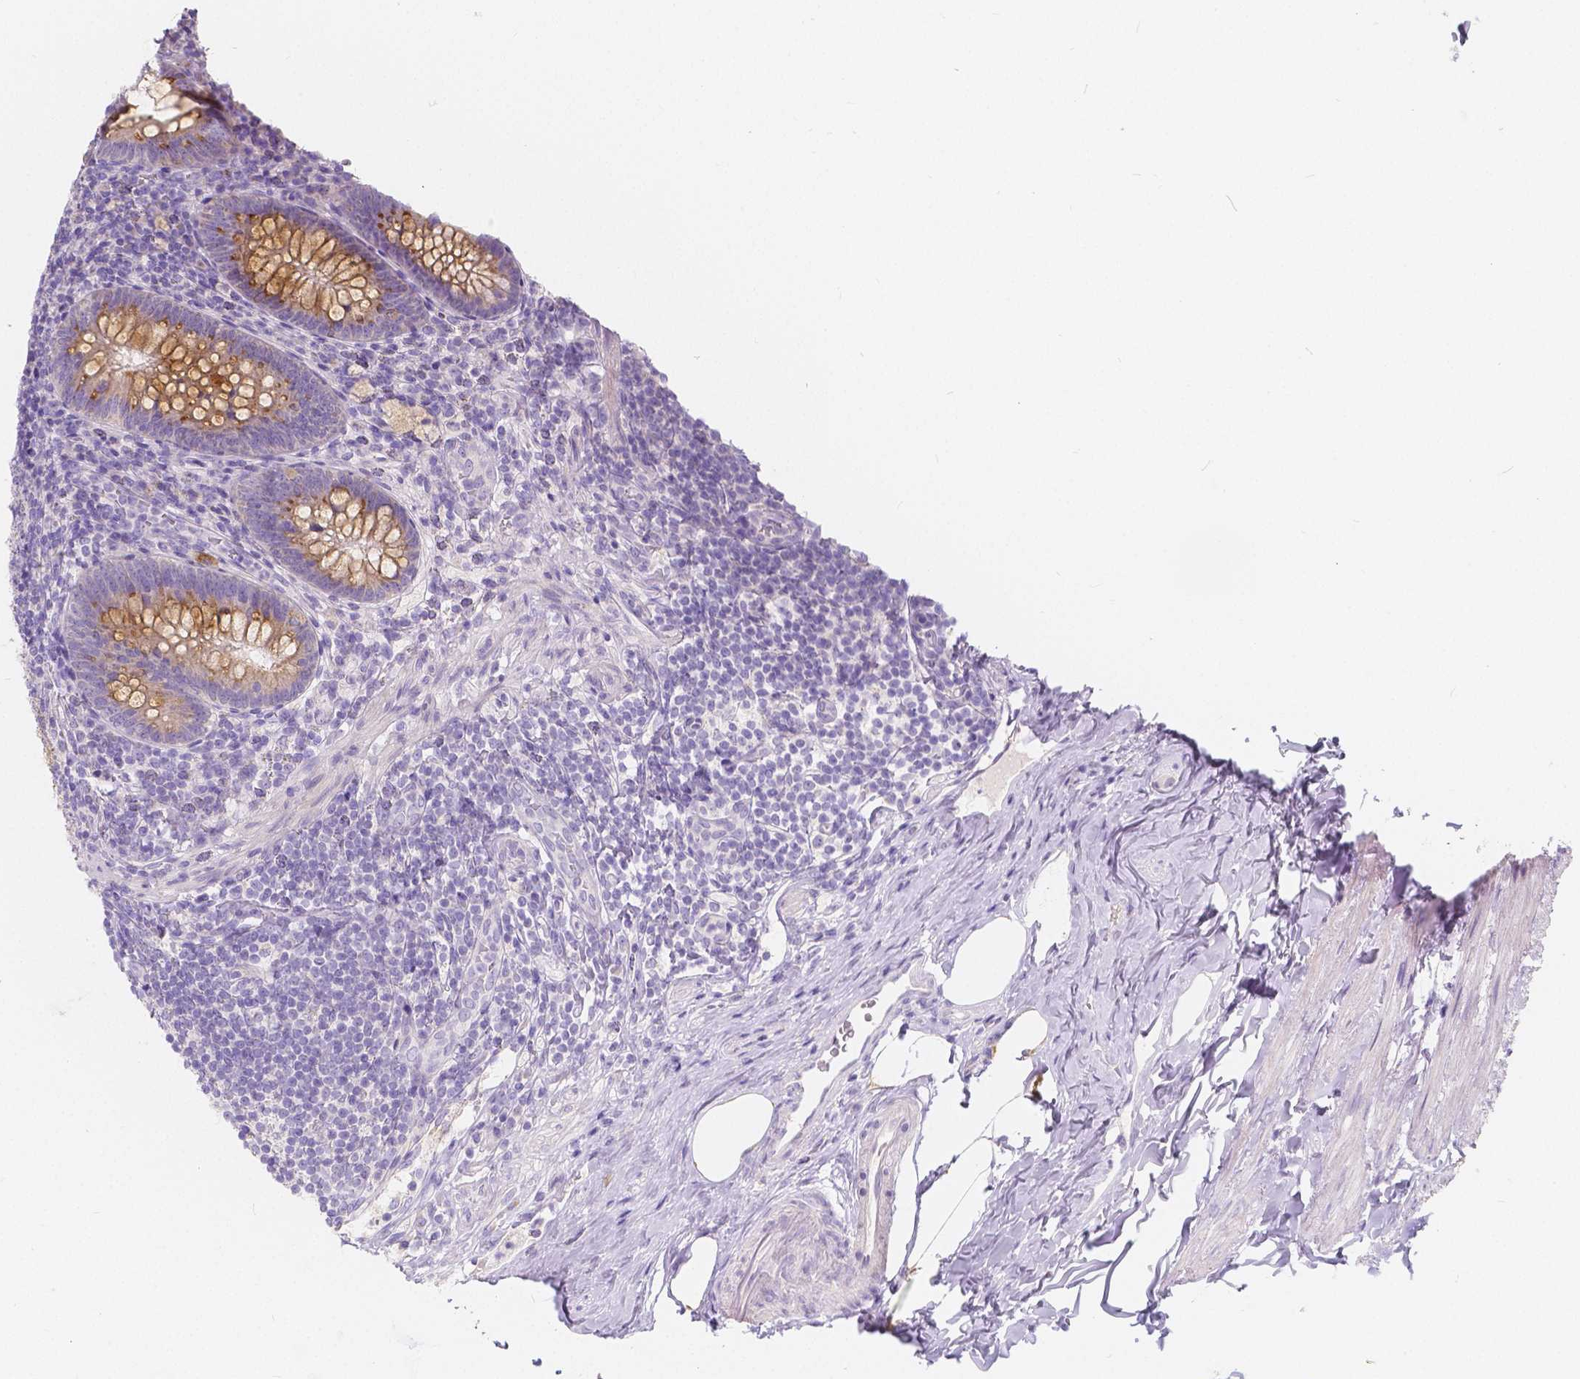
{"staining": {"intensity": "moderate", "quantity": ">75%", "location": "cytoplasmic/membranous"}, "tissue": "appendix", "cell_type": "Glandular cells", "image_type": "normal", "snomed": [{"axis": "morphology", "description": "Normal tissue, NOS"}, {"axis": "topography", "description": "Appendix"}], "caption": "Moderate cytoplasmic/membranous staining is identified in approximately >75% of glandular cells in normal appendix. Nuclei are stained in blue.", "gene": "RNF186", "patient": {"sex": "male", "age": 47}}